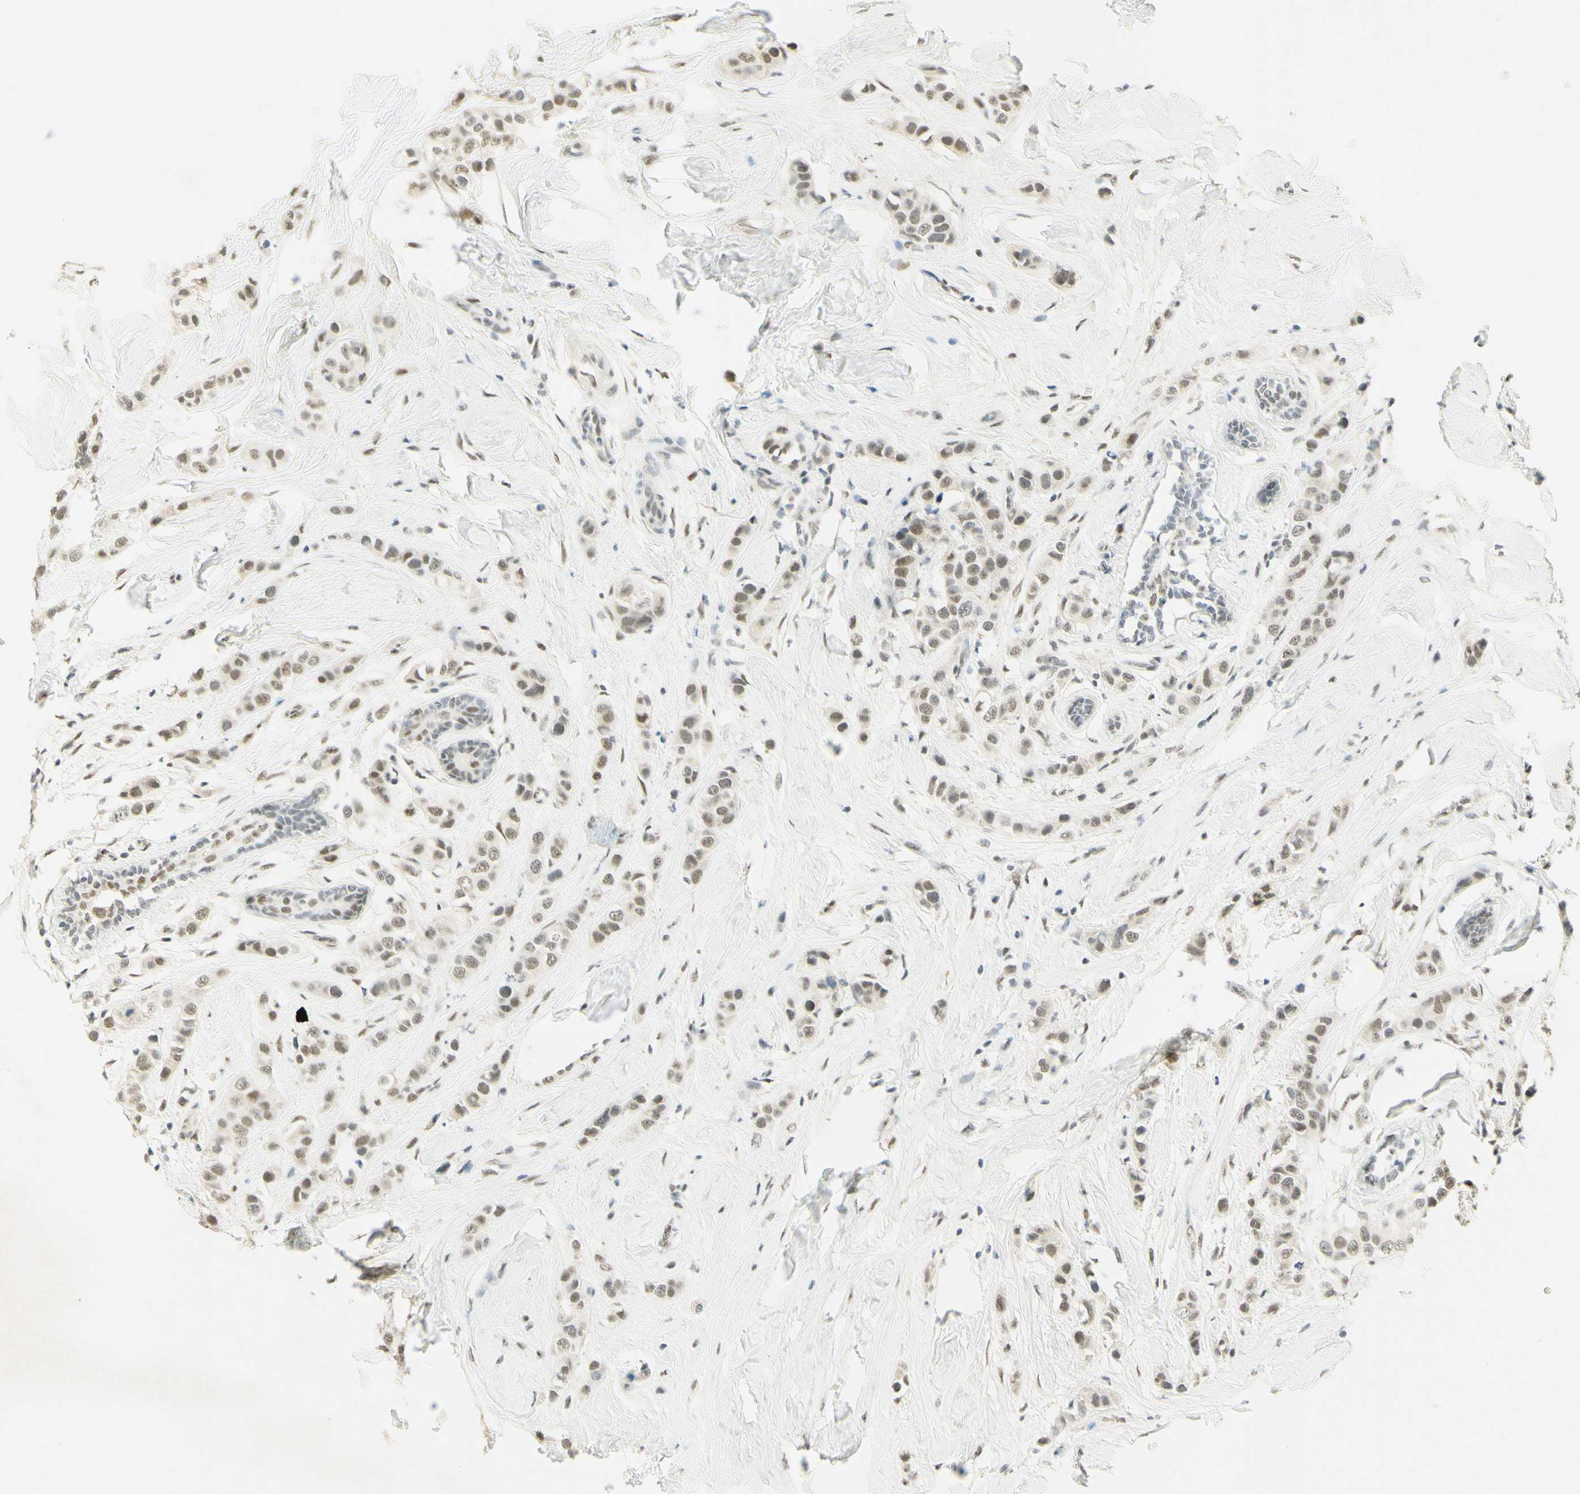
{"staining": {"intensity": "weak", "quantity": "25%-75%", "location": "nuclear"}, "tissue": "breast cancer", "cell_type": "Tumor cells", "image_type": "cancer", "snomed": [{"axis": "morphology", "description": "Normal tissue, NOS"}, {"axis": "morphology", "description": "Duct carcinoma"}, {"axis": "topography", "description": "Breast"}], "caption": "An image of human breast cancer stained for a protein demonstrates weak nuclear brown staining in tumor cells. (Stains: DAB in brown, nuclei in blue, Microscopy: brightfield microscopy at high magnification).", "gene": "PMS2", "patient": {"sex": "female", "age": 50}}